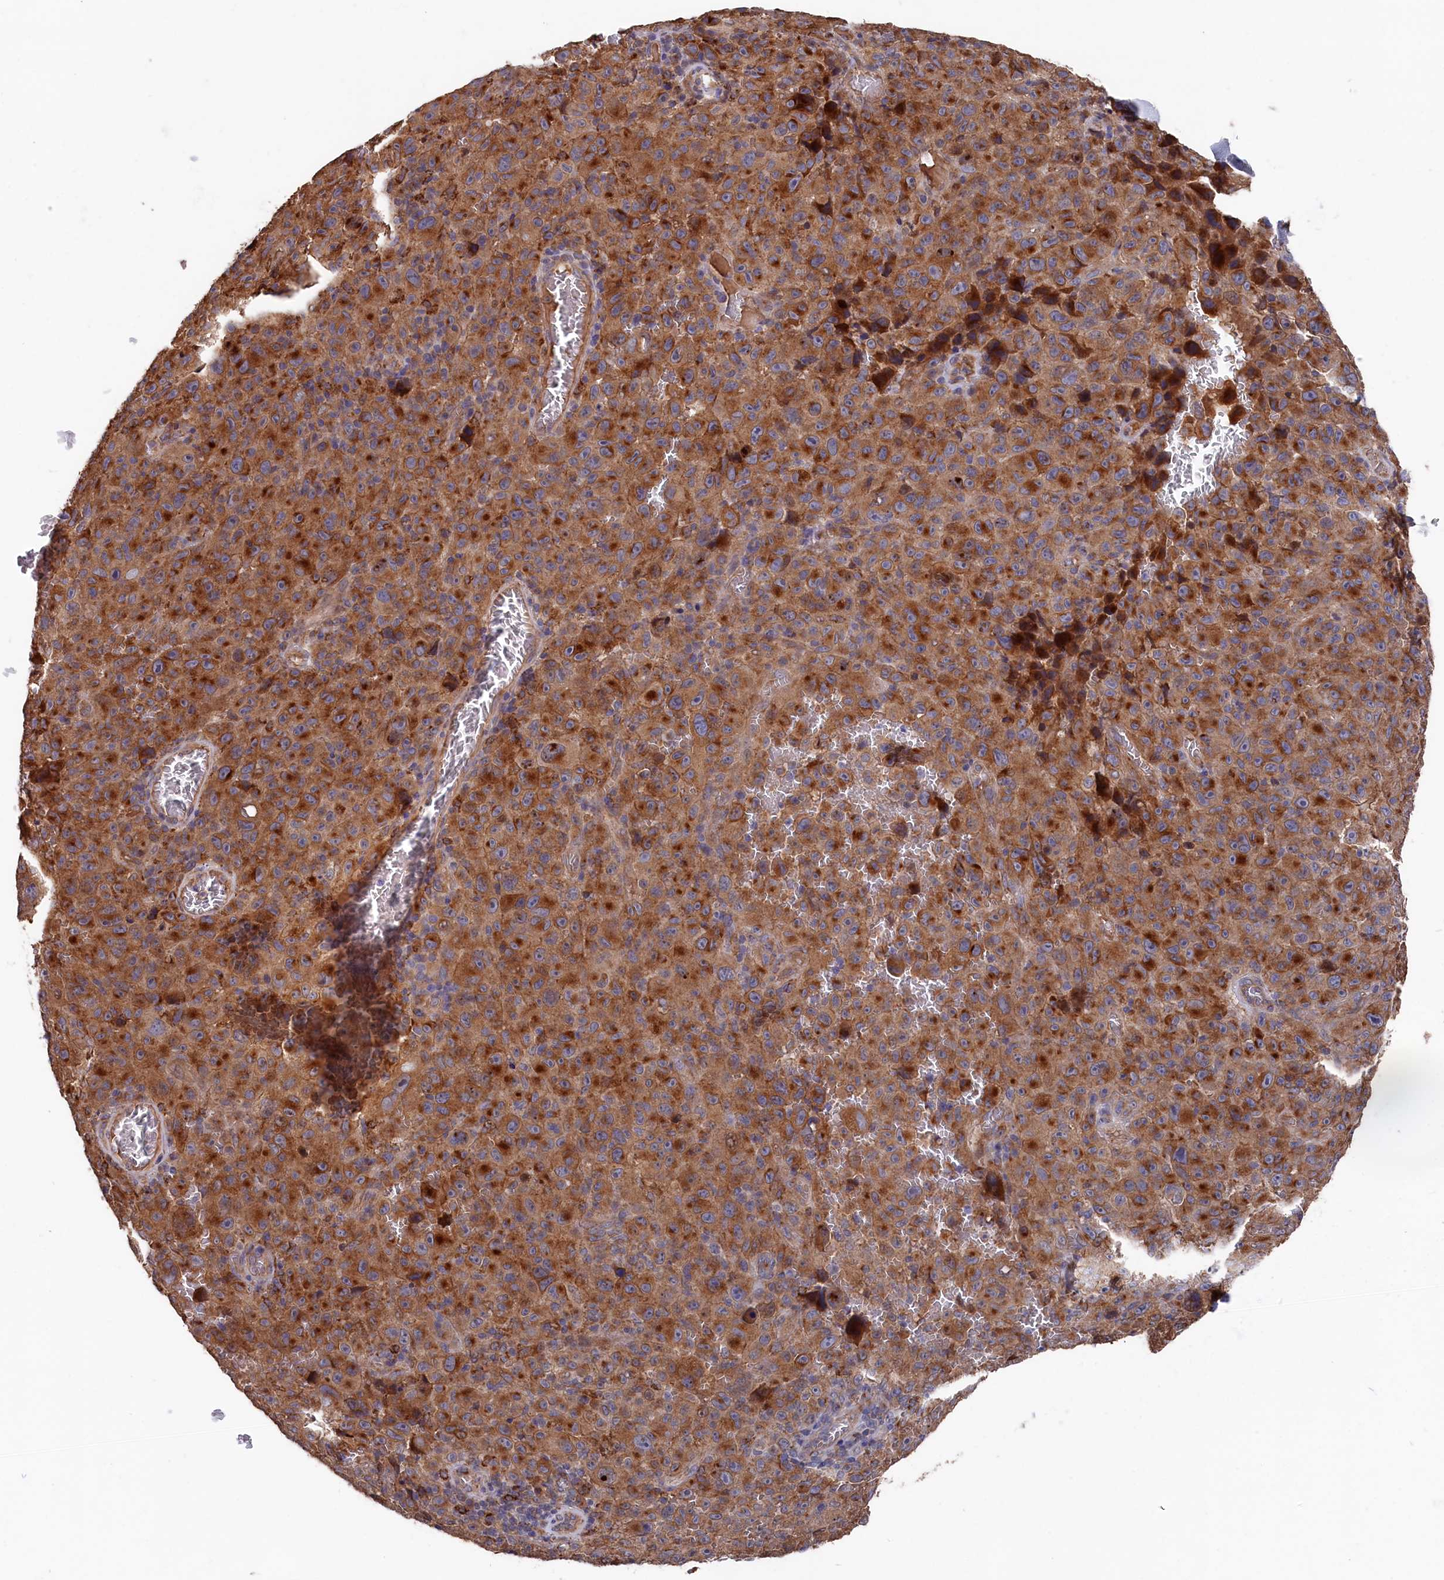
{"staining": {"intensity": "moderate", "quantity": ">75%", "location": "cytoplasmic/membranous"}, "tissue": "melanoma", "cell_type": "Tumor cells", "image_type": "cancer", "snomed": [{"axis": "morphology", "description": "Malignant melanoma, NOS"}, {"axis": "topography", "description": "Skin"}], "caption": "This image demonstrates melanoma stained with immunohistochemistry (IHC) to label a protein in brown. The cytoplasmic/membranous of tumor cells show moderate positivity for the protein. Nuclei are counter-stained blue.", "gene": "SLC12A4", "patient": {"sex": "female", "age": 82}}